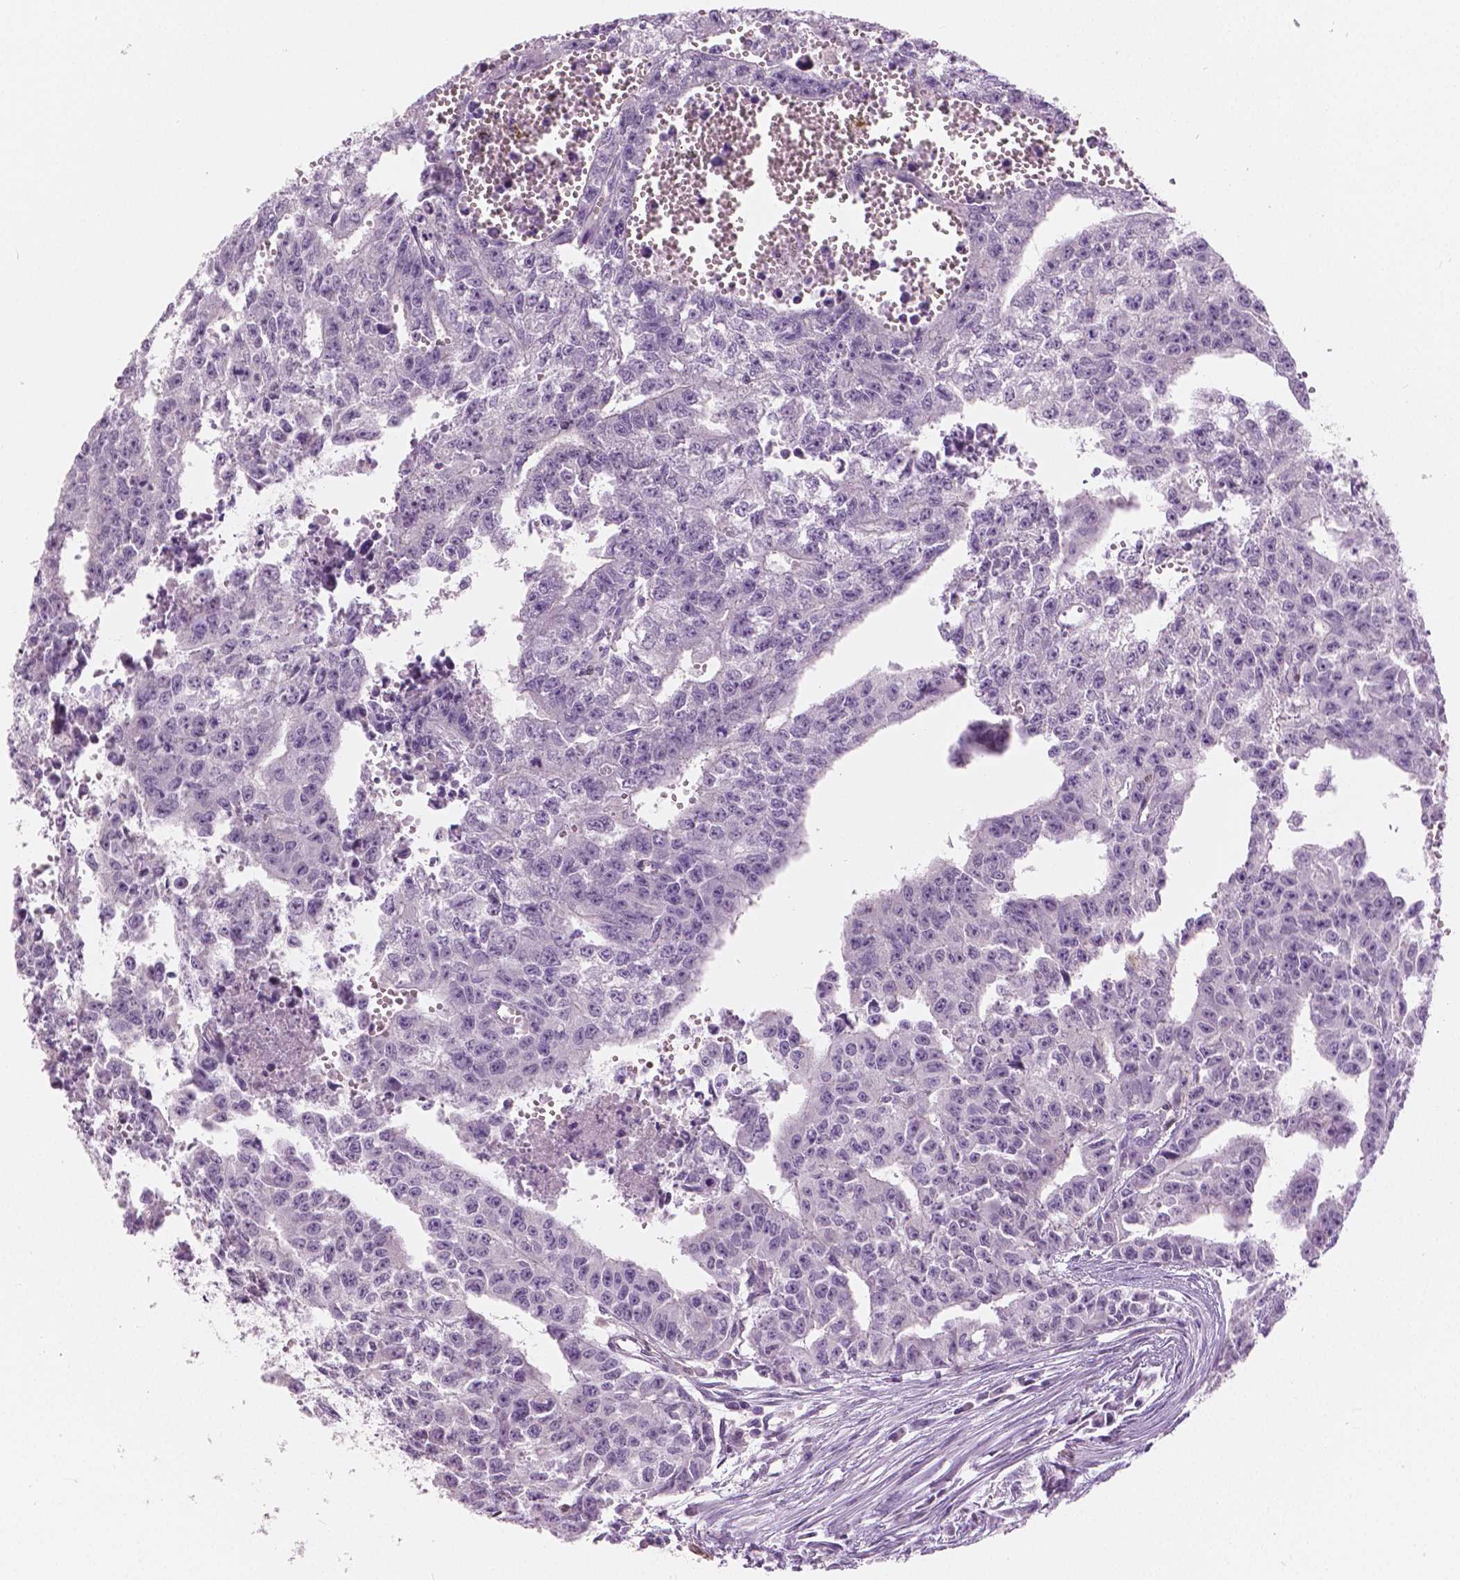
{"staining": {"intensity": "negative", "quantity": "none", "location": "none"}, "tissue": "testis cancer", "cell_type": "Tumor cells", "image_type": "cancer", "snomed": [{"axis": "morphology", "description": "Carcinoma, Embryonal, NOS"}, {"axis": "morphology", "description": "Teratoma, malignant, NOS"}, {"axis": "topography", "description": "Testis"}], "caption": "The image shows no significant positivity in tumor cells of testis cancer.", "gene": "GALM", "patient": {"sex": "male", "age": 24}}